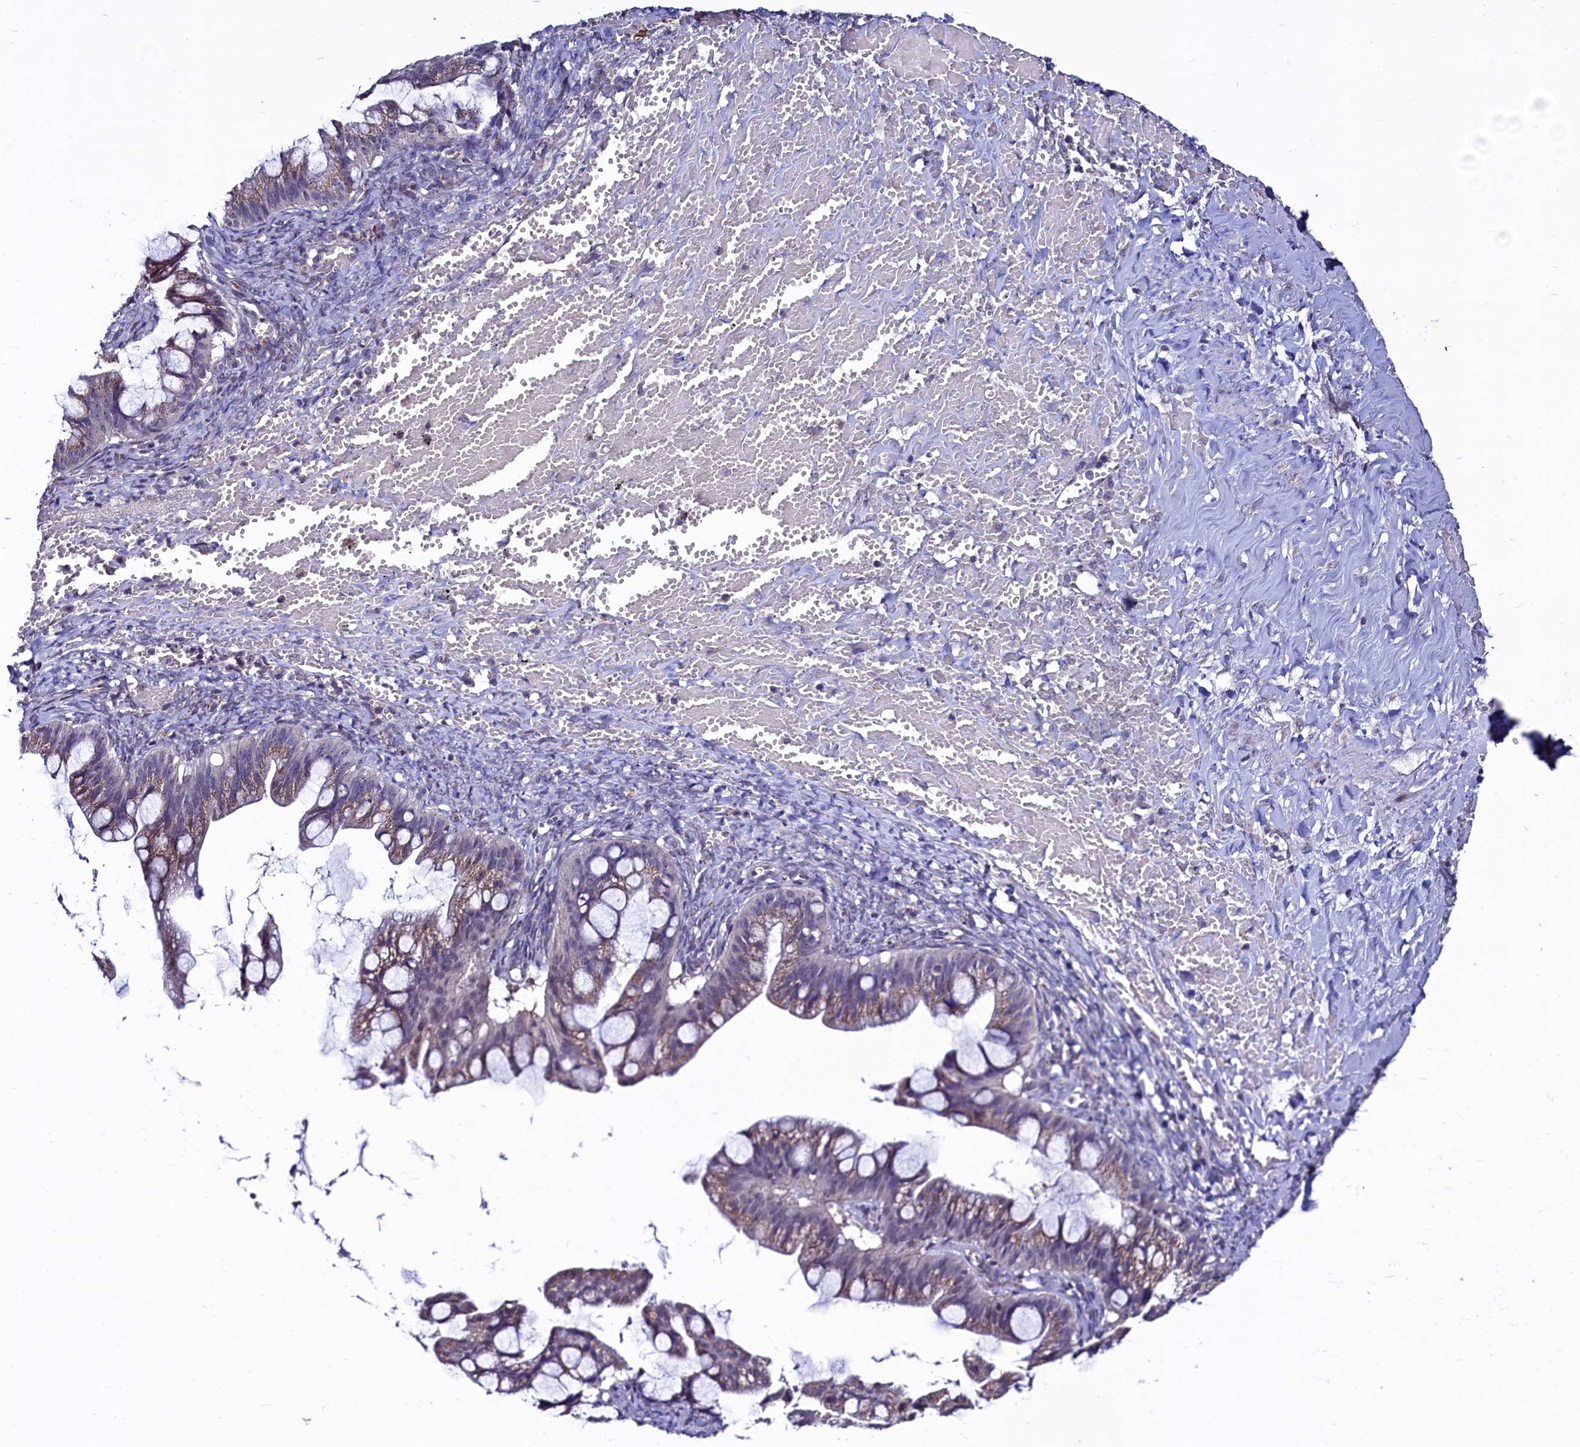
{"staining": {"intensity": "weak", "quantity": ">75%", "location": "cytoplasmic/membranous"}, "tissue": "ovarian cancer", "cell_type": "Tumor cells", "image_type": "cancer", "snomed": [{"axis": "morphology", "description": "Cystadenocarcinoma, mucinous, NOS"}, {"axis": "topography", "description": "Ovary"}], "caption": "Immunohistochemistry (IHC) photomicrograph of neoplastic tissue: ovarian mucinous cystadenocarcinoma stained using IHC demonstrates low levels of weak protein expression localized specifically in the cytoplasmic/membranous of tumor cells, appearing as a cytoplasmic/membranous brown color.", "gene": "SEC24C", "patient": {"sex": "female", "age": 73}}